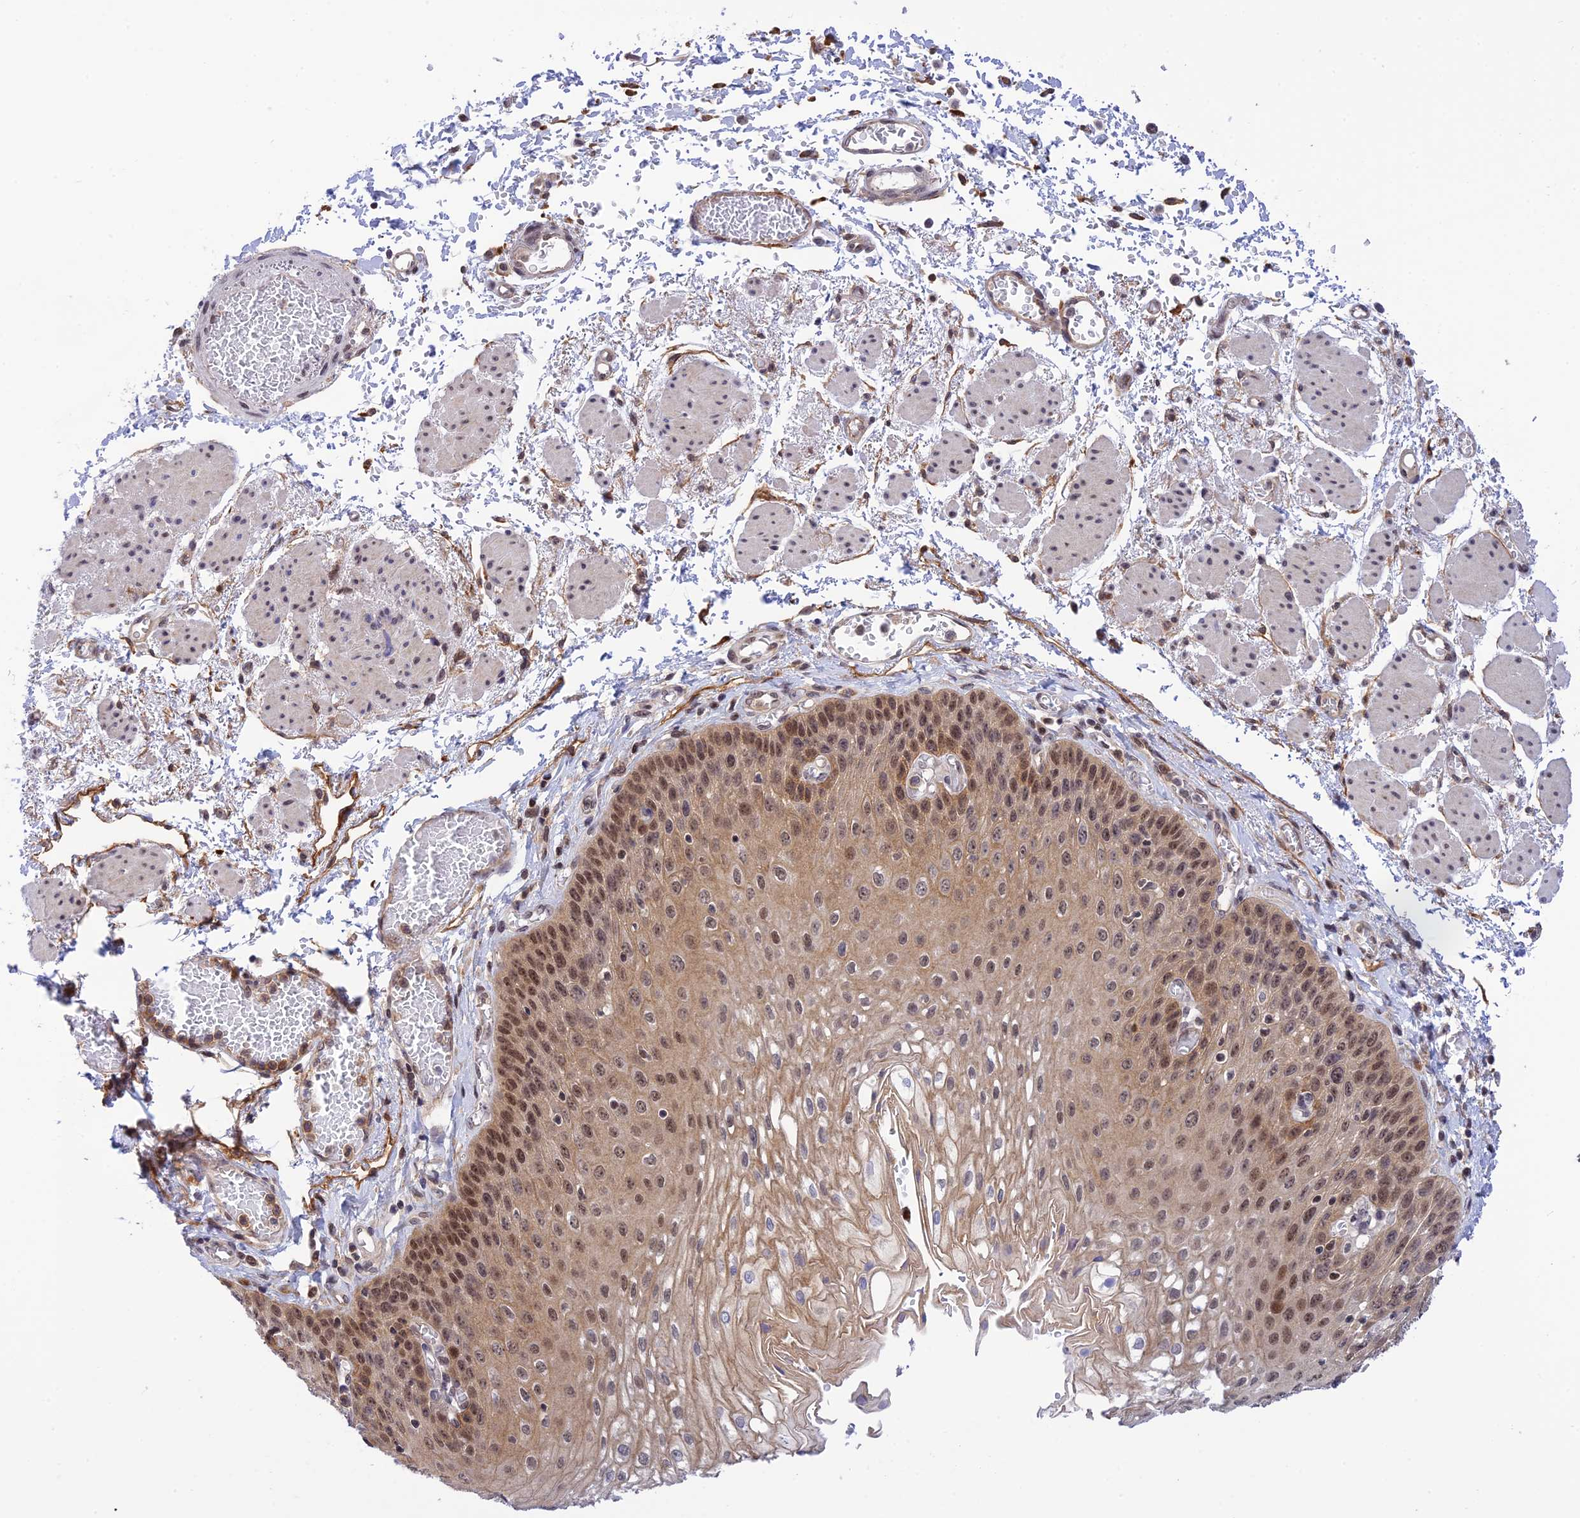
{"staining": {"intensity": "moderate", "quantity": ">75%", "location": "nuclear"}, "tissue": "esophagus", "cell_type": "Squamous epithelial cells", "image_type": "normal", "snomed": [{"axis": "morphology", "description": "Normal tissue, NOS"}, {"axis": "topography", "description": "Esophagus"}], "caption": "There is medium levels of moderate nuclear positivity in squamous epithelial cells of unremarkable esophagus, as demonstrated by immunohistochemical staining (brown color).", "gene": "TCEA1", "patient": {"sex": "male", "age": 81}}